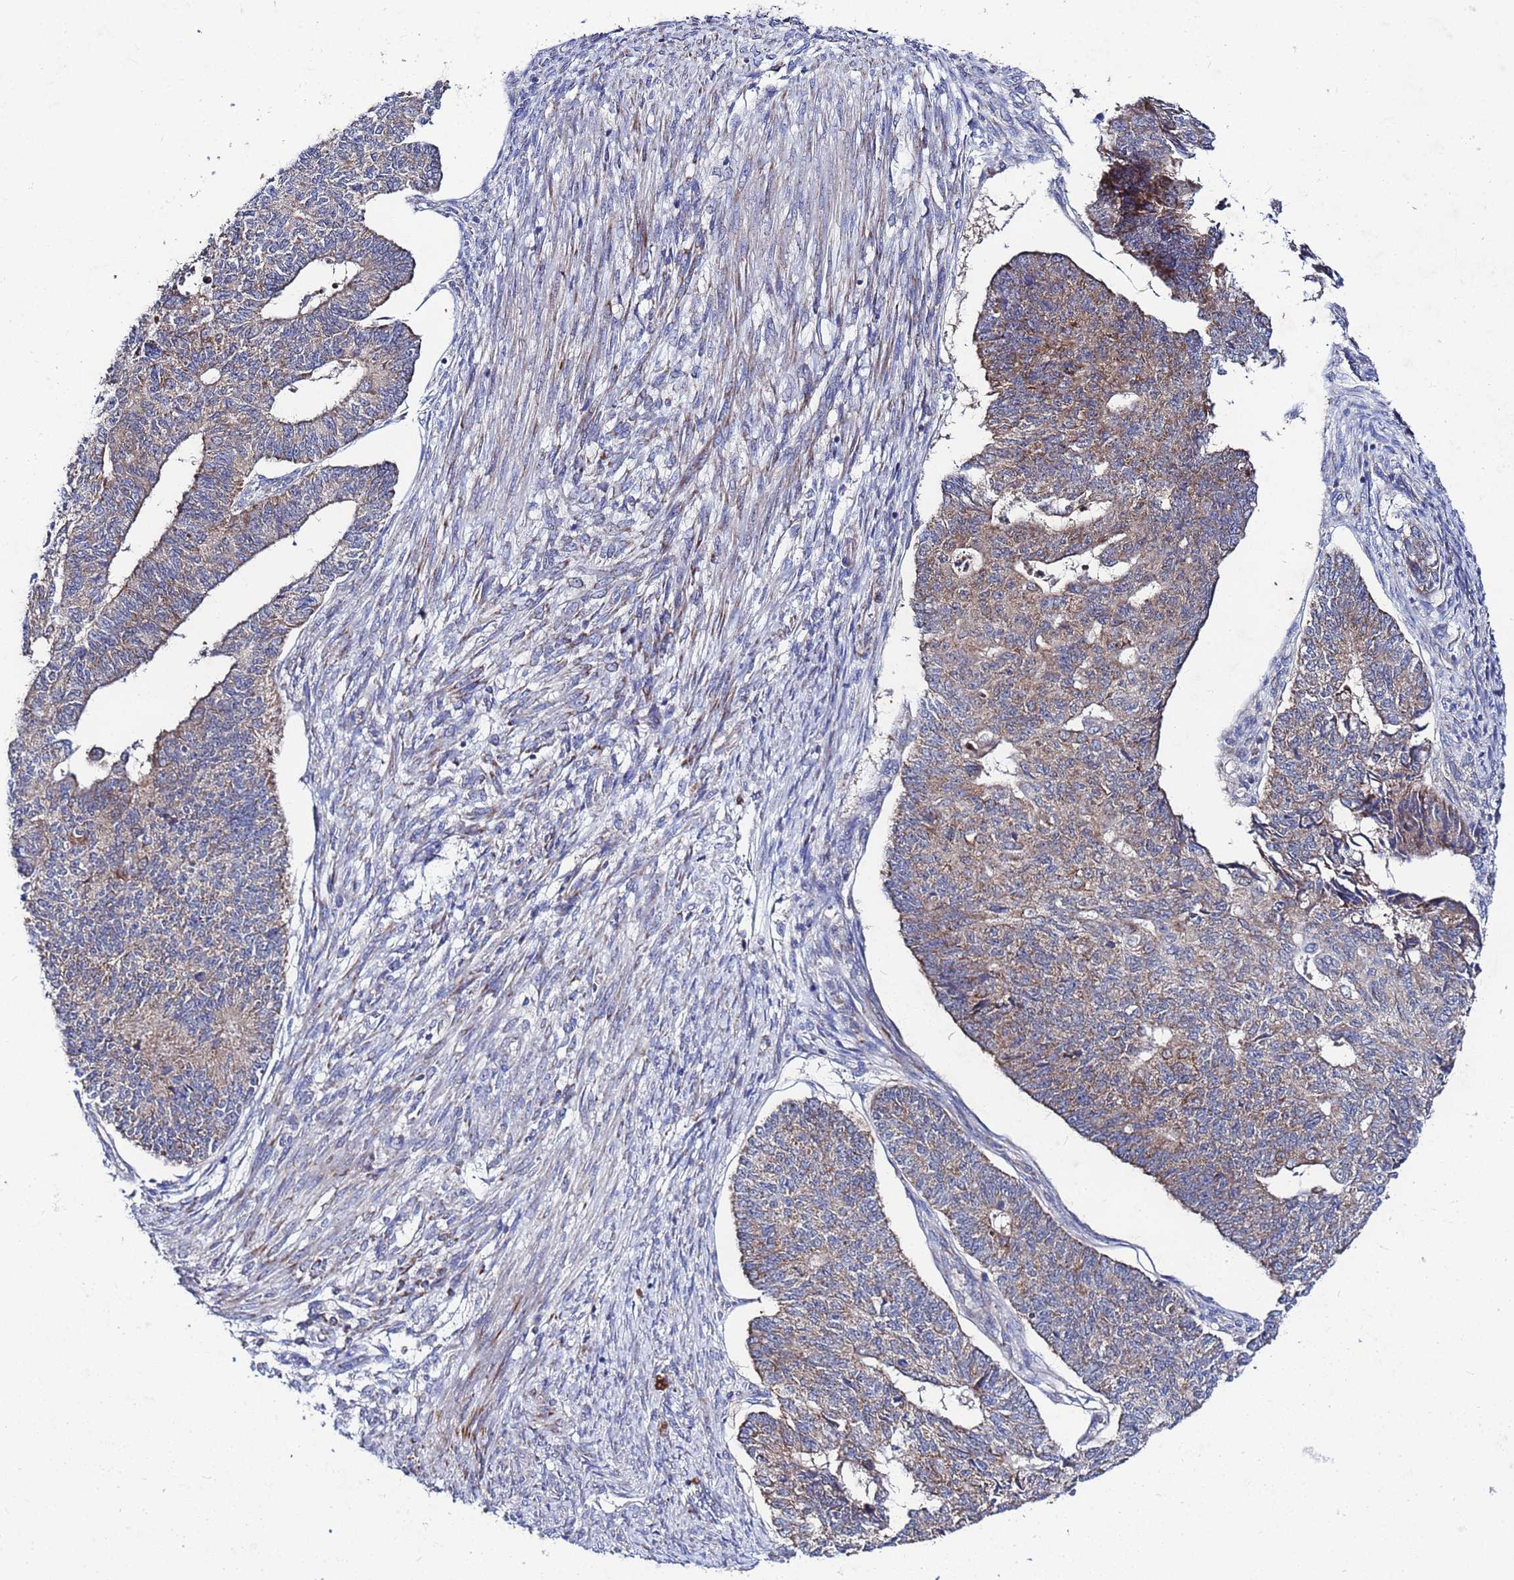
{"staining": {"intensity": "moderate", "quantity": ">75%", "location": "cytoplasmic/membranous"}, "tissue": "endometrial cancer", "cell_type": "Tumor cells", "image_type": "cancer", "snomed": [{"axis": "morphology", "description": "Adenocarcinoma, NOS"}, {"axis": "topography", "description": "Endometrium"}], "caption": "A histopathology image showing moderate cytoplasmic/membranous expression in approximately >75% of tumor cells in endometrial cancer (adenocarcinoma), as visualized by brown immunohistochemical staining.", "gene": "FAHD2A", "patient": {"sex": "female", "age": 32}}